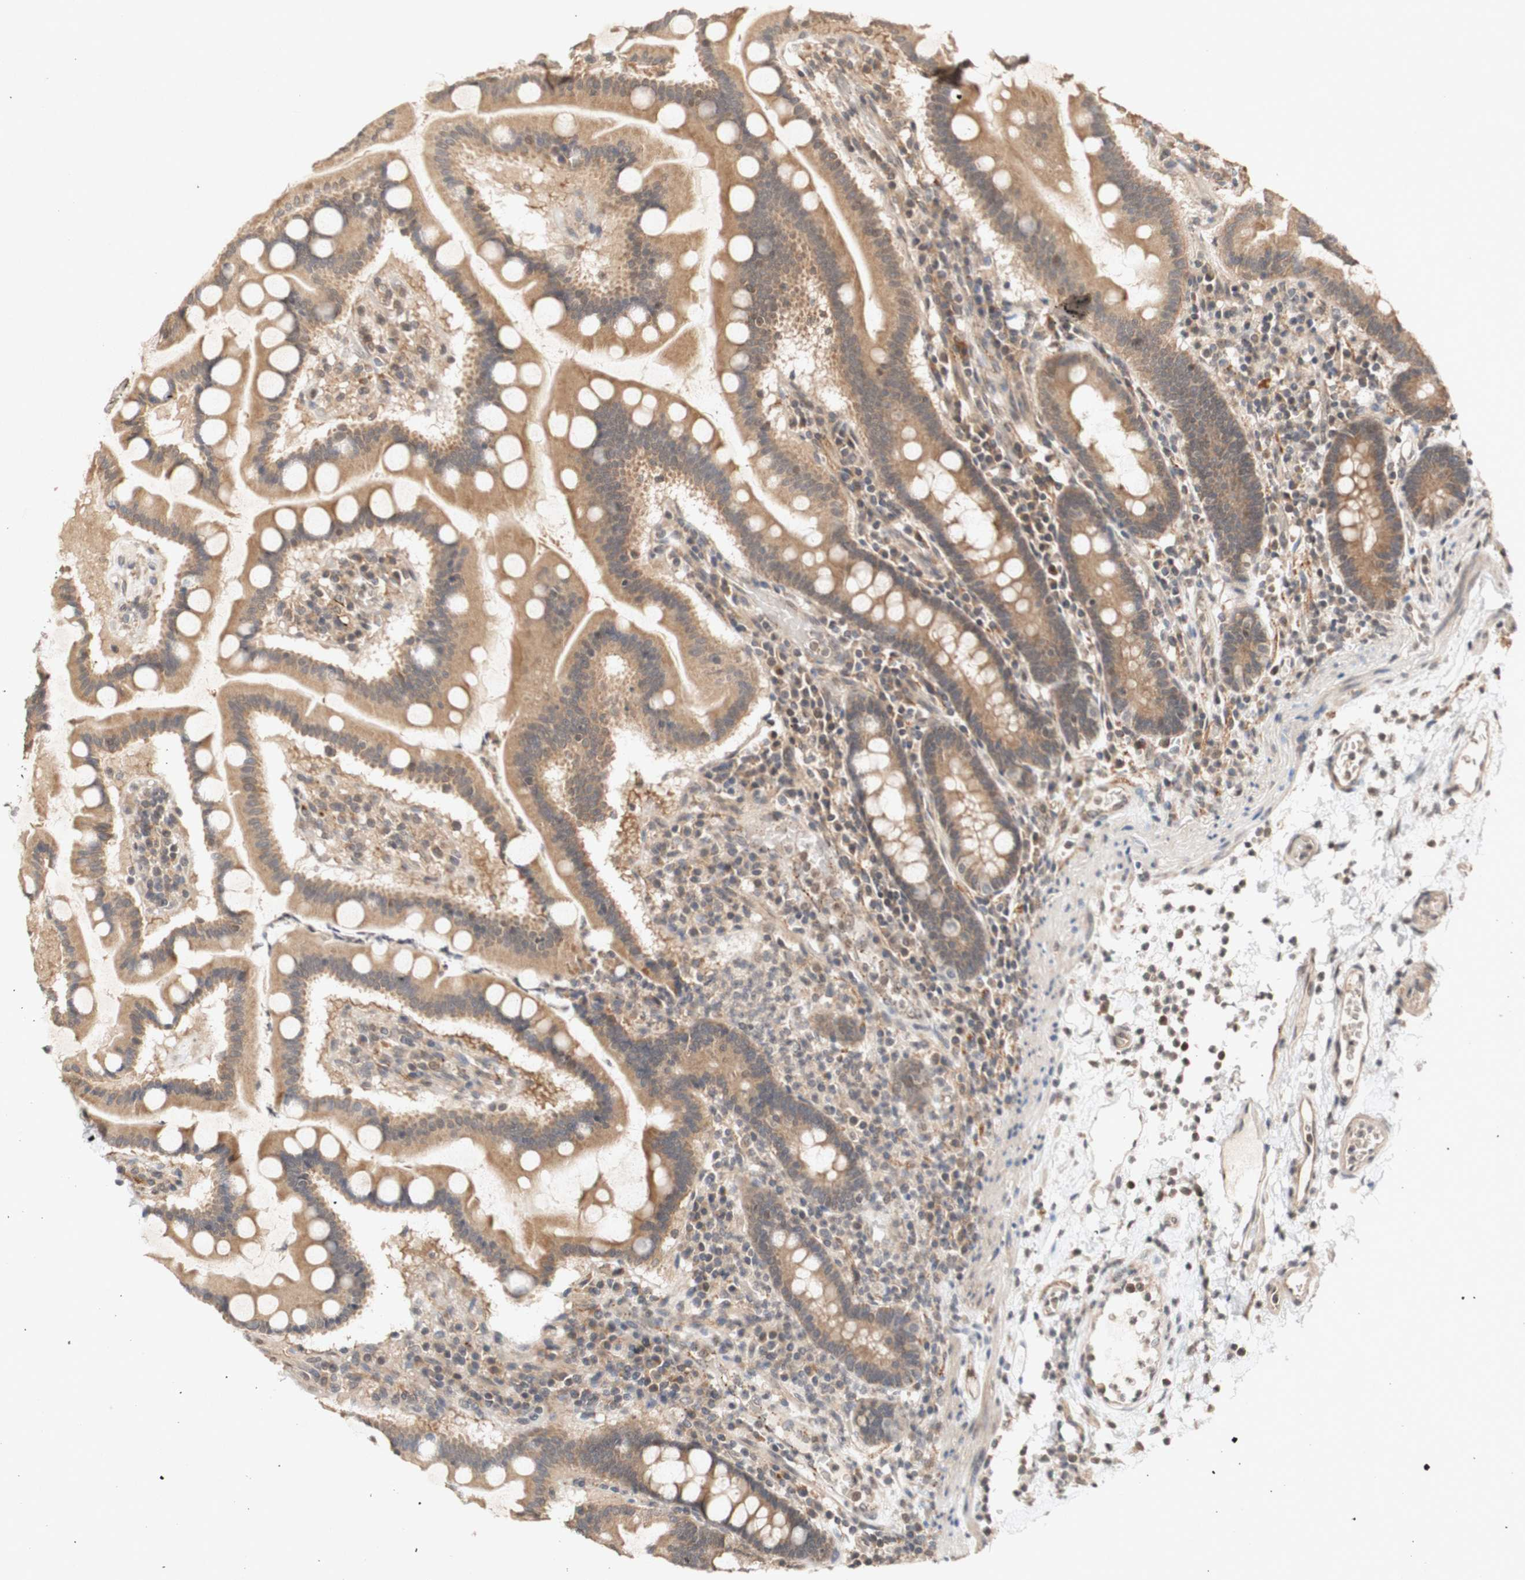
{"staining": {"intensity": "moderate", "quantity": ">75%", "location": "cytoplasmic/membranous"}, "tissue": "stomach", "cell_type": "Glandular cells", "image_type": "normal", "snomed": [{"axis": "morphology", "description": "Normal tissue, NOS"}, {"axis": "topography", "description": "Stomach, upper"}], "caption": "Immunohistochemistry (IHC) photomicrograph of benign stomach: human stomach stained using immunohistochemistry (IHC) displays medium levels of moderate protein expression localized specifically in the cytoplasmic/membranous of glandular cells, appearing as a cytoplasmic/membranous brown color.", "gene": "PIN1", "patient": {"sex": "male", "age": 68}}